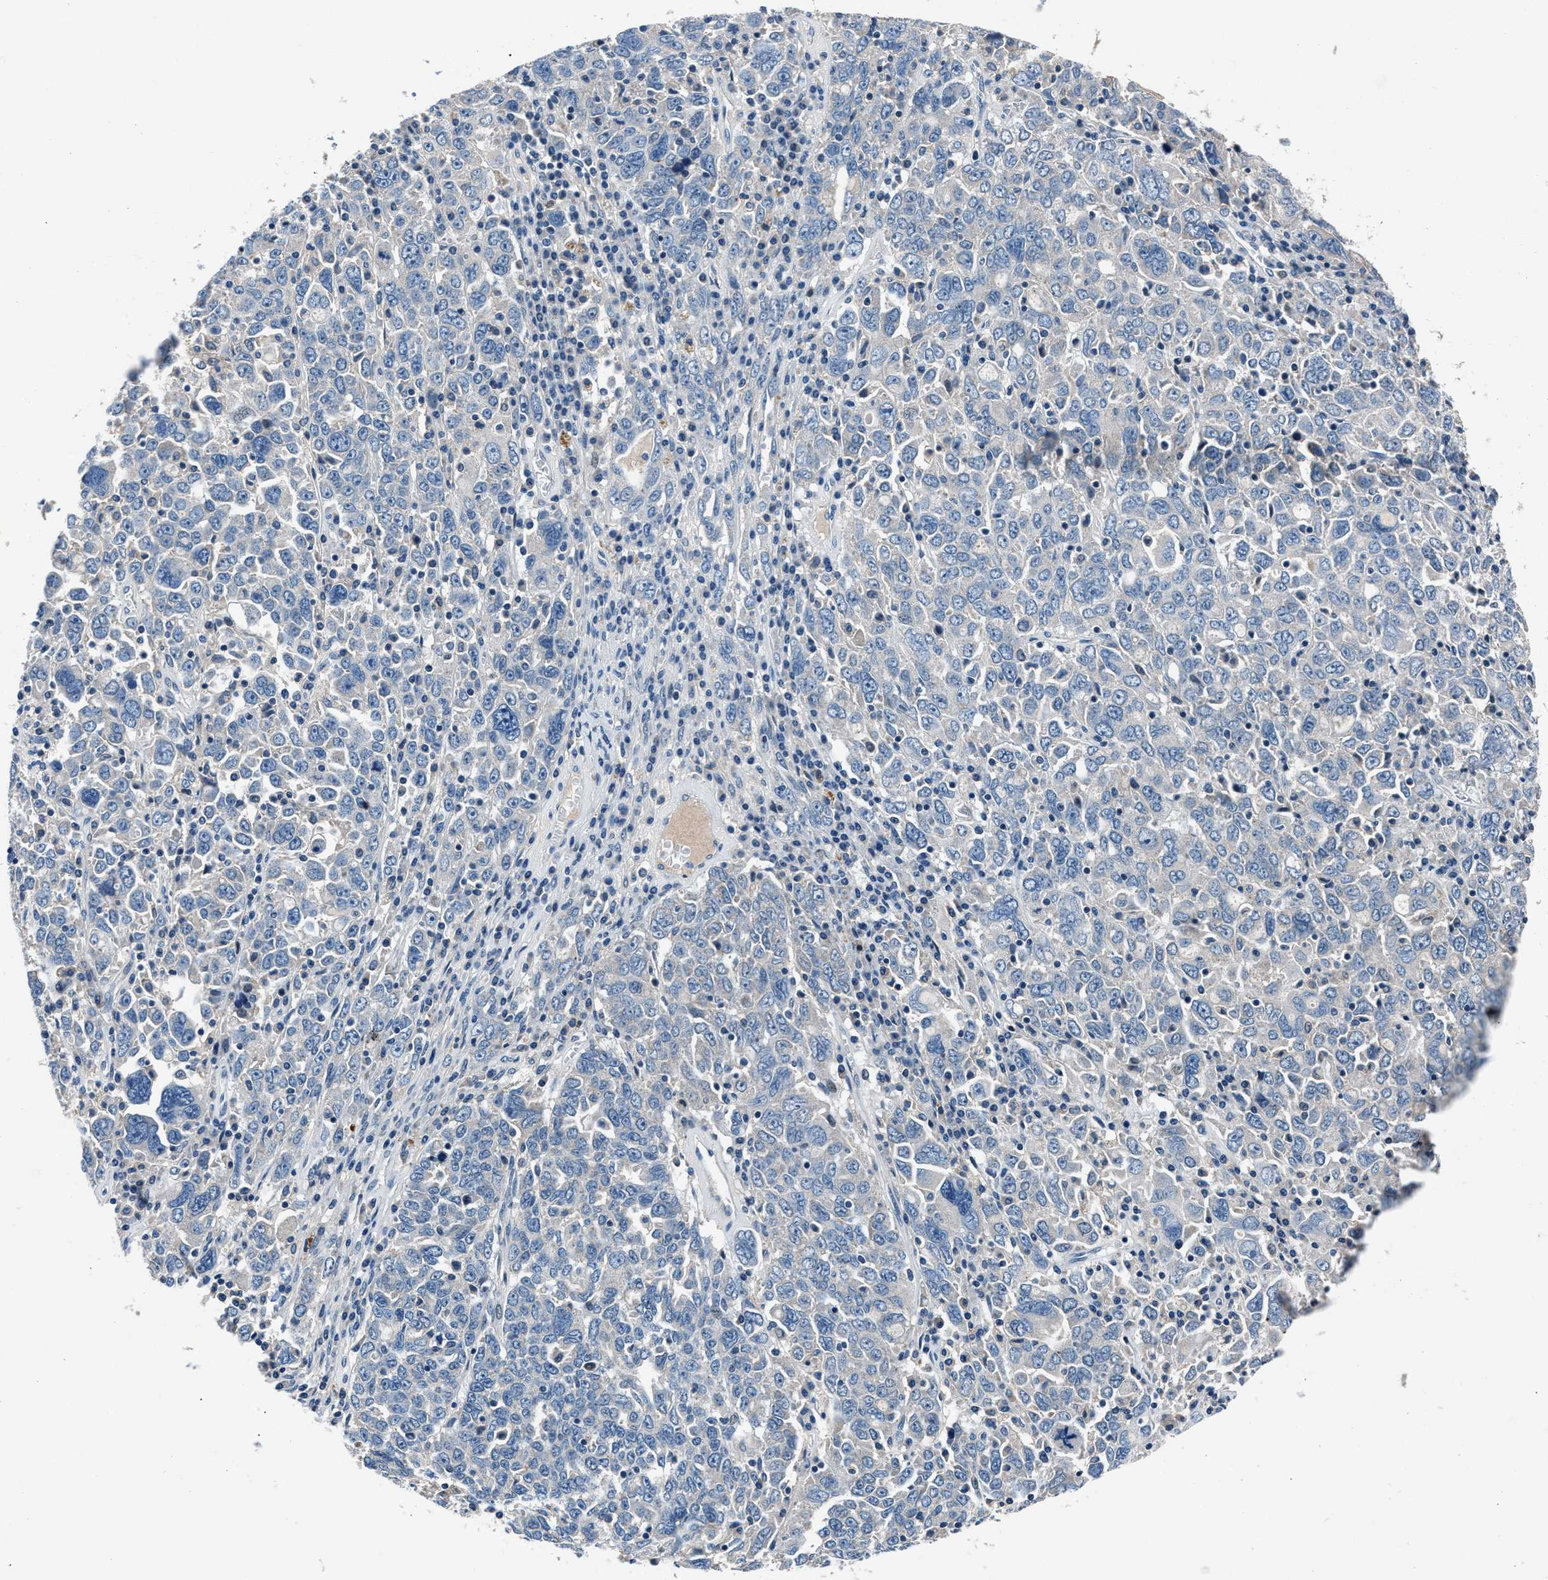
{"staining": {"intensity": "negative", "quantity": "none", "location": "none"}, "tissue": "ovarian cancer", "cell_type": "Tumor cells", "image_type": "cancer", "snomed": [{"axis": "morphology", "description": "Carcinoma, endometroid"}, {"axis": "topography", "description": "Ovary"}], "caption": "A micrograph of endometroid carcinoma (ovarian) stained for a protein shows no brown staining in tumor cells.", "gene": "DENND6B", "patient": {"sex": "female", "age": 62}}